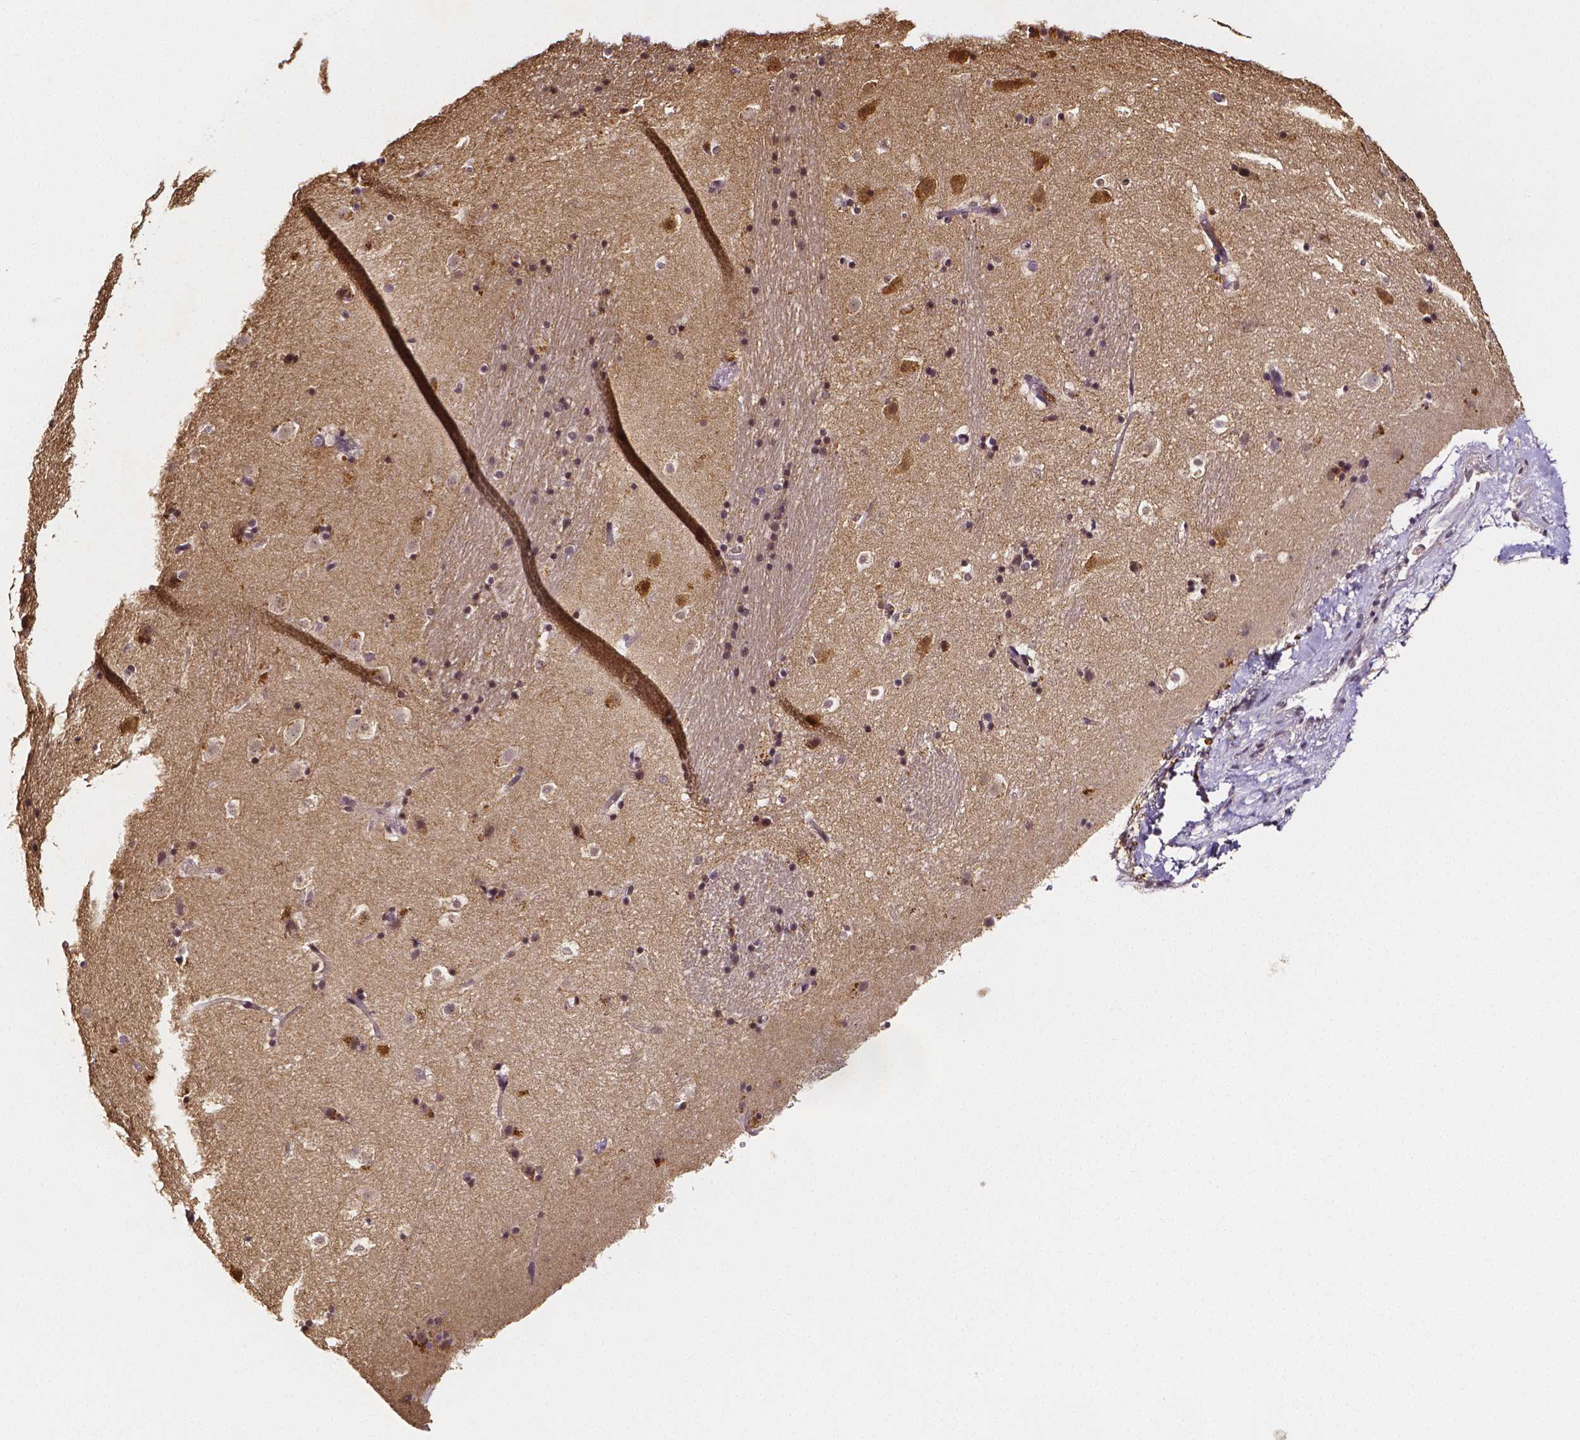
{"staining": {"intensity": "moderate", "quantity": "<25%", "location": "cytoplasmic/membranous"}, "tissue": "caudate", "cell_type": "Glial cells", "image_type": "normal", "snomed": [{"axis": "morphology", "description": "Normal tissue, NOS"}, {"axis": "topography", "description": "Lateral ventricle wall"}], "caption": "Glial cells display moderate cytoplasmic/membranous positivity in about <25% of cells in normal caudate. (DAB = brown stain, brightfield microscopy at high magnification).", "gene": "NRGN", "patient": {"sex": "male", "age": 37}}